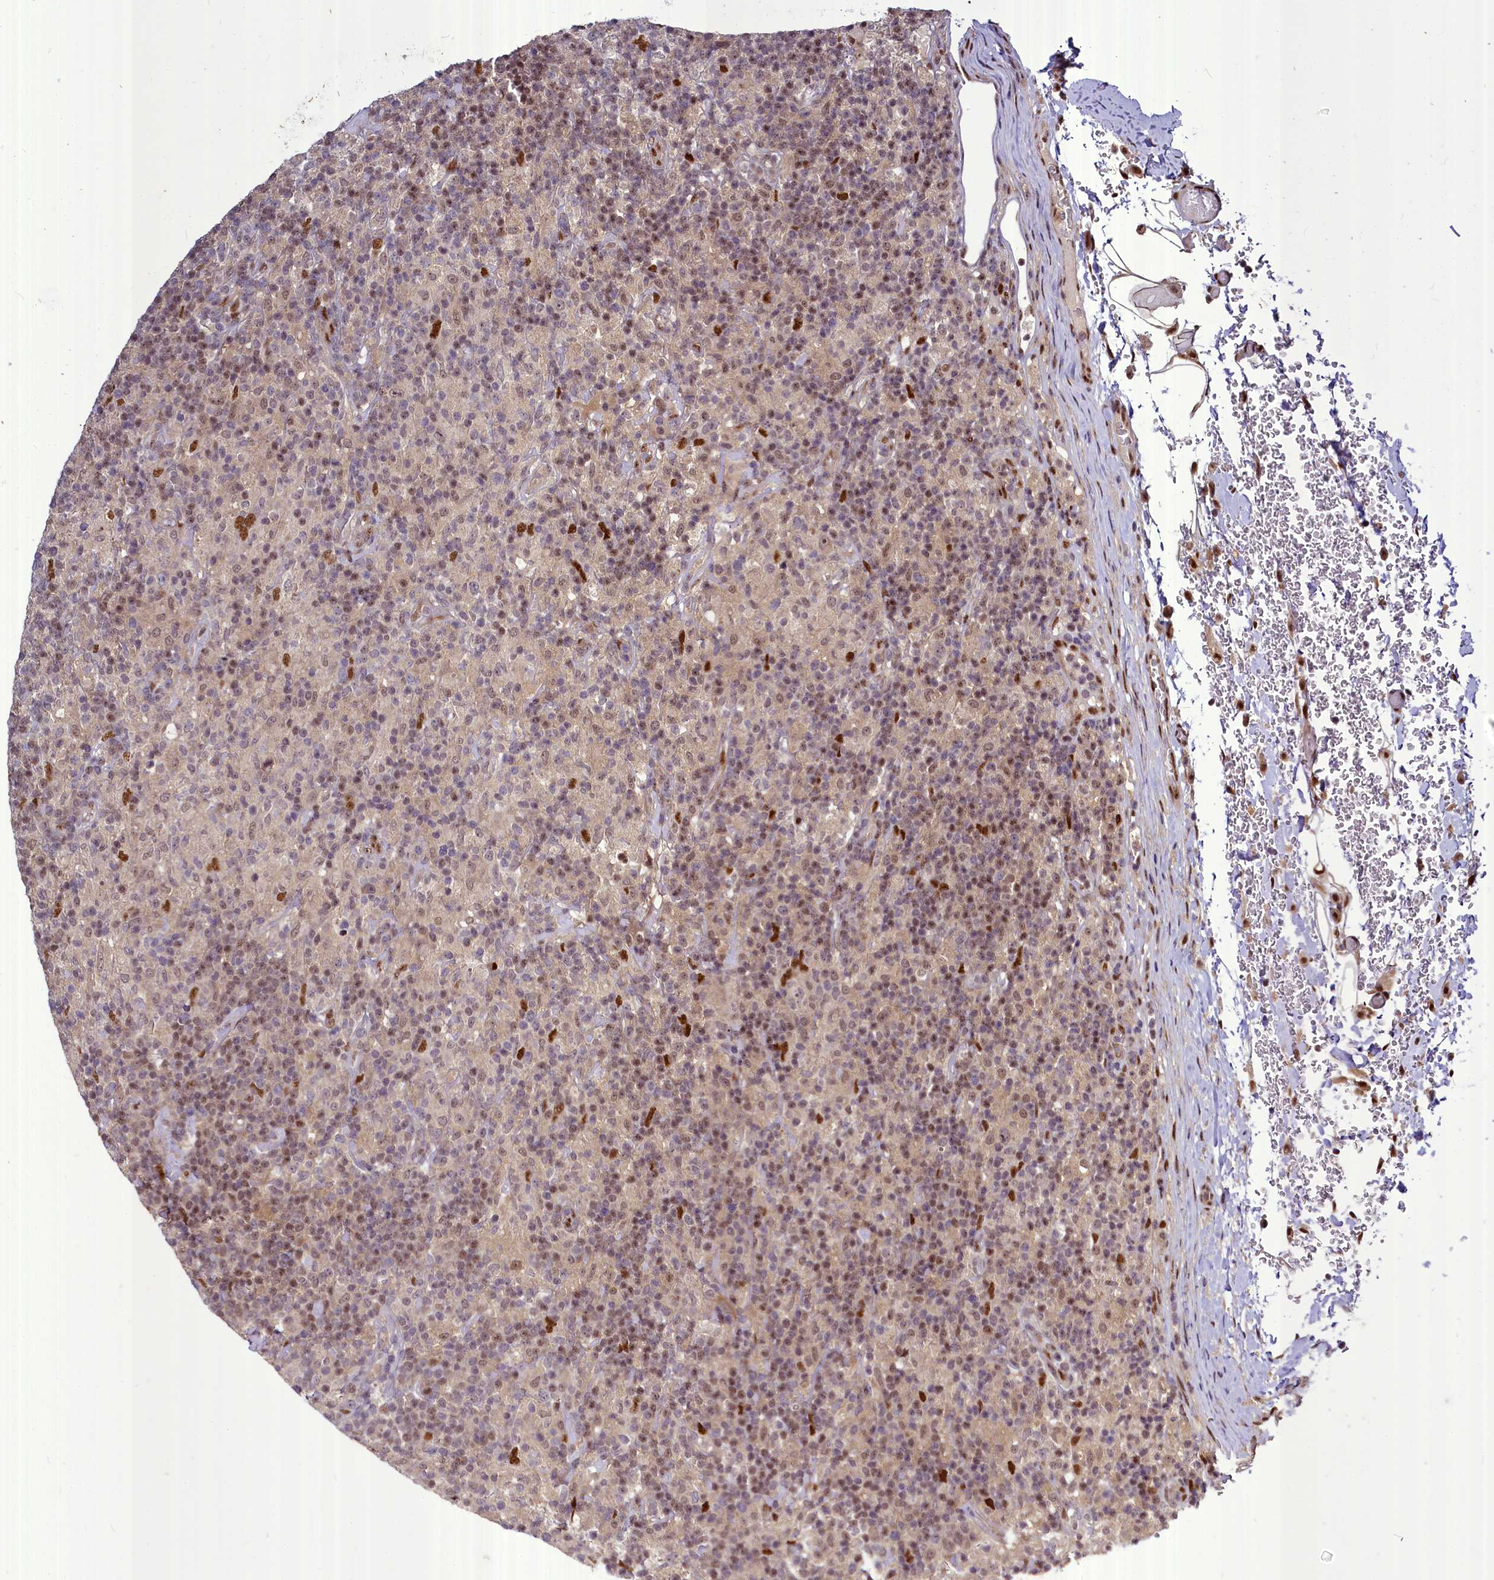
{"staining": {"intensity": "weak", "quantity": ">75%", "location": "nuclear"}, "tissue": "lymphoma", "cell_type": "Tumor cells", "image_type": "cancer", "snomed": [{"axis": "morphology", "description": "Hodgkin's disease, NOS"}, {"axis": "topography", "description": "Lymph node"}], "caption": "Immunohistochemical staining of Hodgkin's disease exhibits low levels of weak nuclear staining in about >75% of tumor cells.", "gene": "MAML2", "patient": {"sex": "male", "age": 70}}